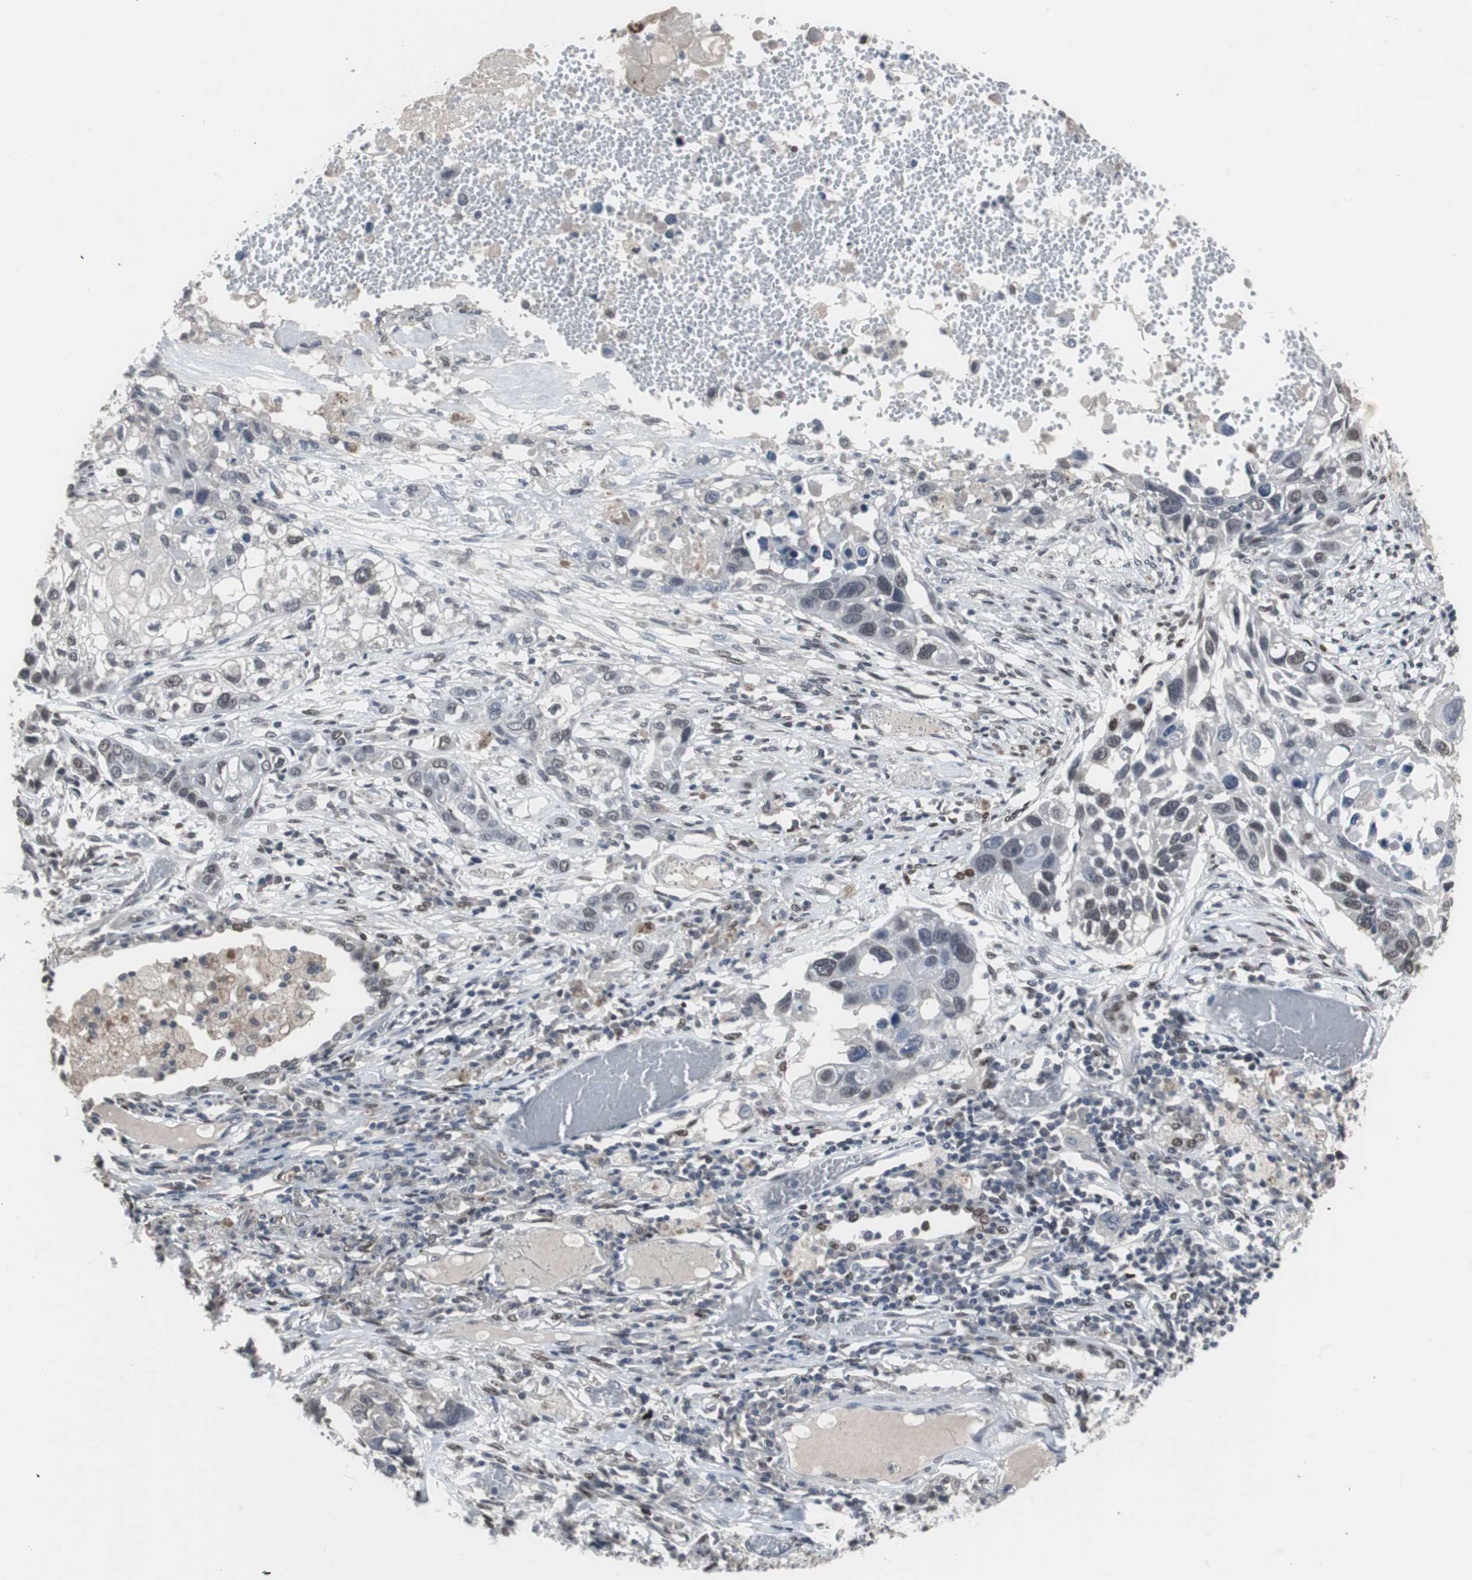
{"staining": {"intensity": "weak", "quantity": "25%-75%", "location": "nuclear"}, "tissue": "lung cancer", "cell_type": "Tumor cells", "image_type": "cancer", "snomed": [{"axis": "morphology", "description": "Squamous cell carcinoma, NOS"}, {"axis": "topography", "description": "Lung"}], "caption": "Lung cancer stained with DAB immunohistochemistry shows low levels of weak nuclear staining in approximately 25%-75% of tumor cells. (Brightfield microscopy of DAB IHC at high magnification).", "gene": "FOXP4", "patient": {"sex": "male", "age": 71}}